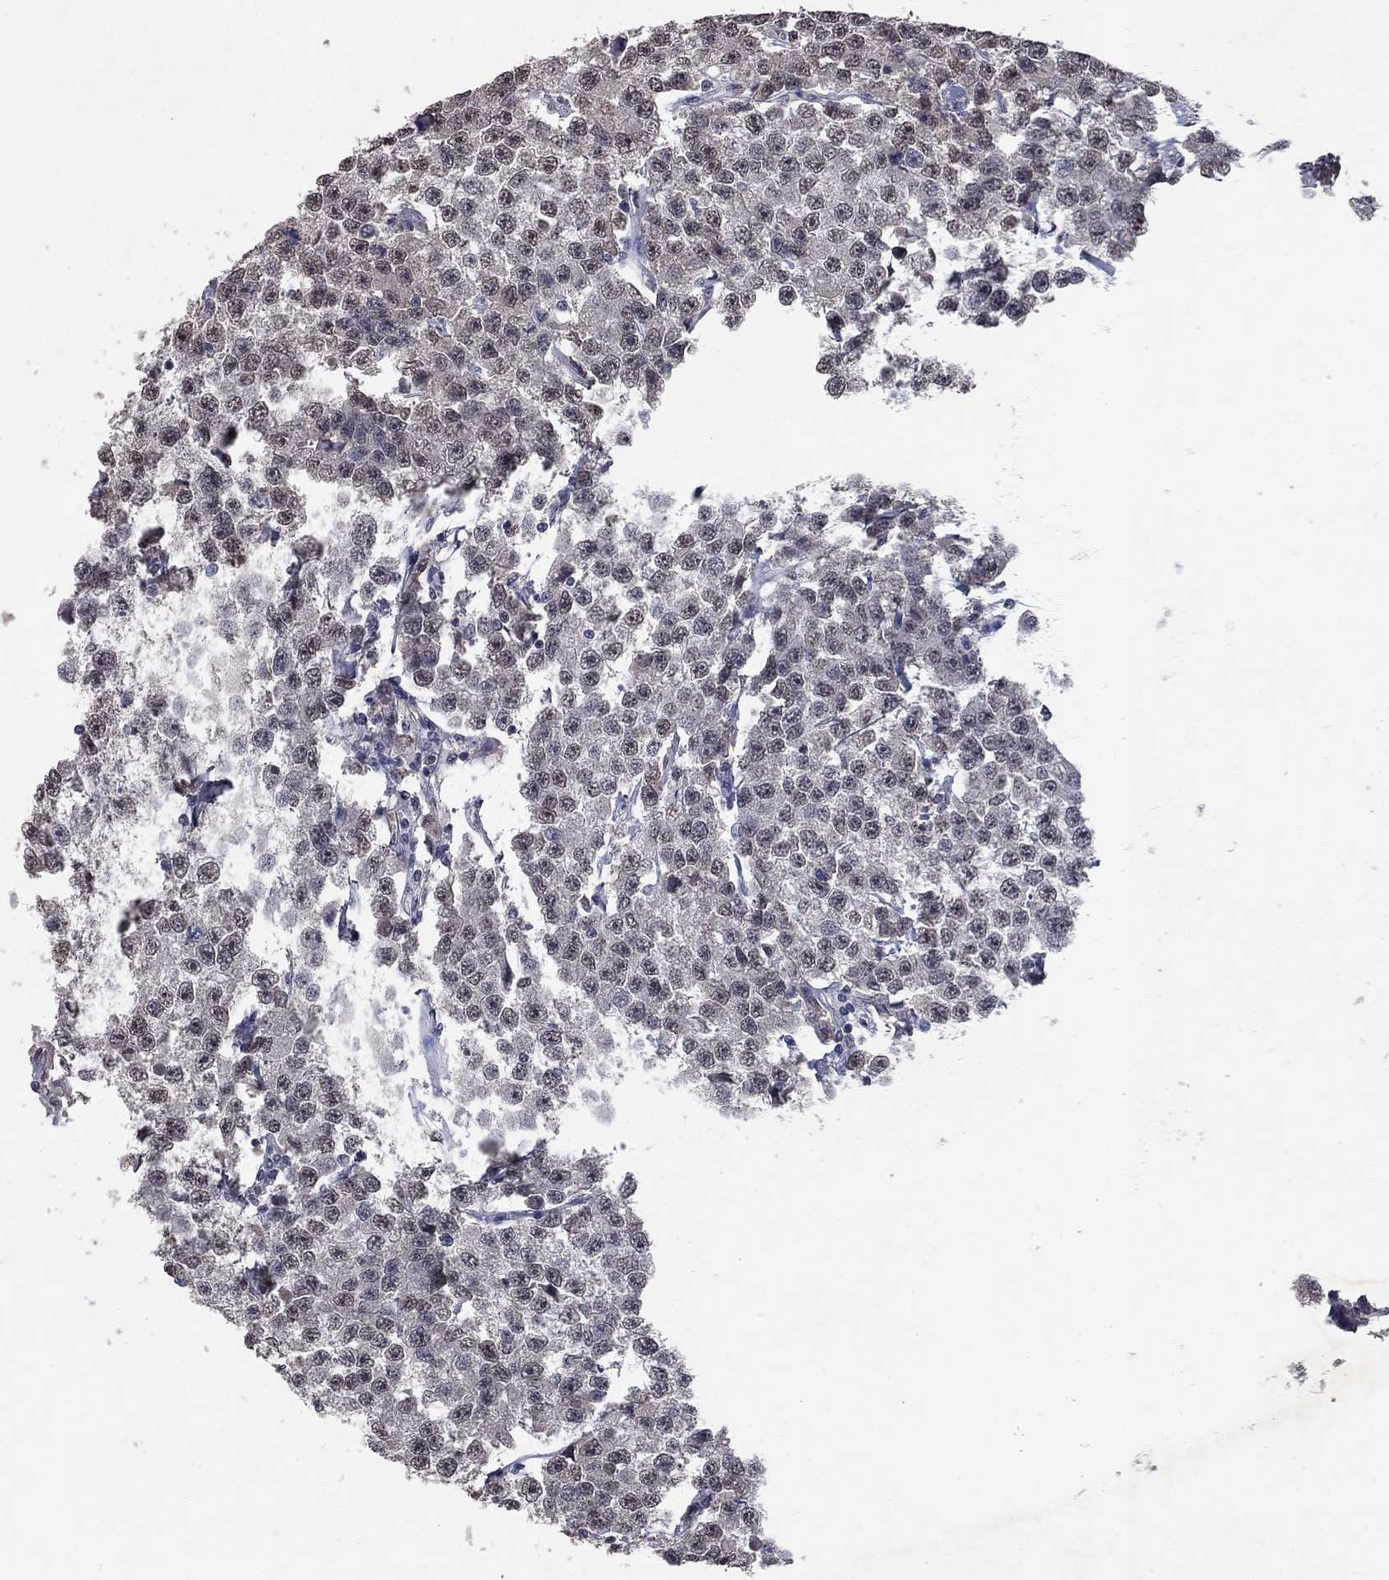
{"staining": {"intensity": "negative", "quantity": "none", "location": "none"}, "tissue": "testis cancer", "cell_type": "Tumor cells", "image_type": "cancer", "snomed": [{"axis": "morphology", "description": "Seminoma, NOS"}, {"axis": "topography", "description": "Testis"}], "caption": "Protein analysis of testis cancer reveals no significant expression in tumor cells.", "gene": "CHST5", "patient": {"sex": "male", "age": 59}}